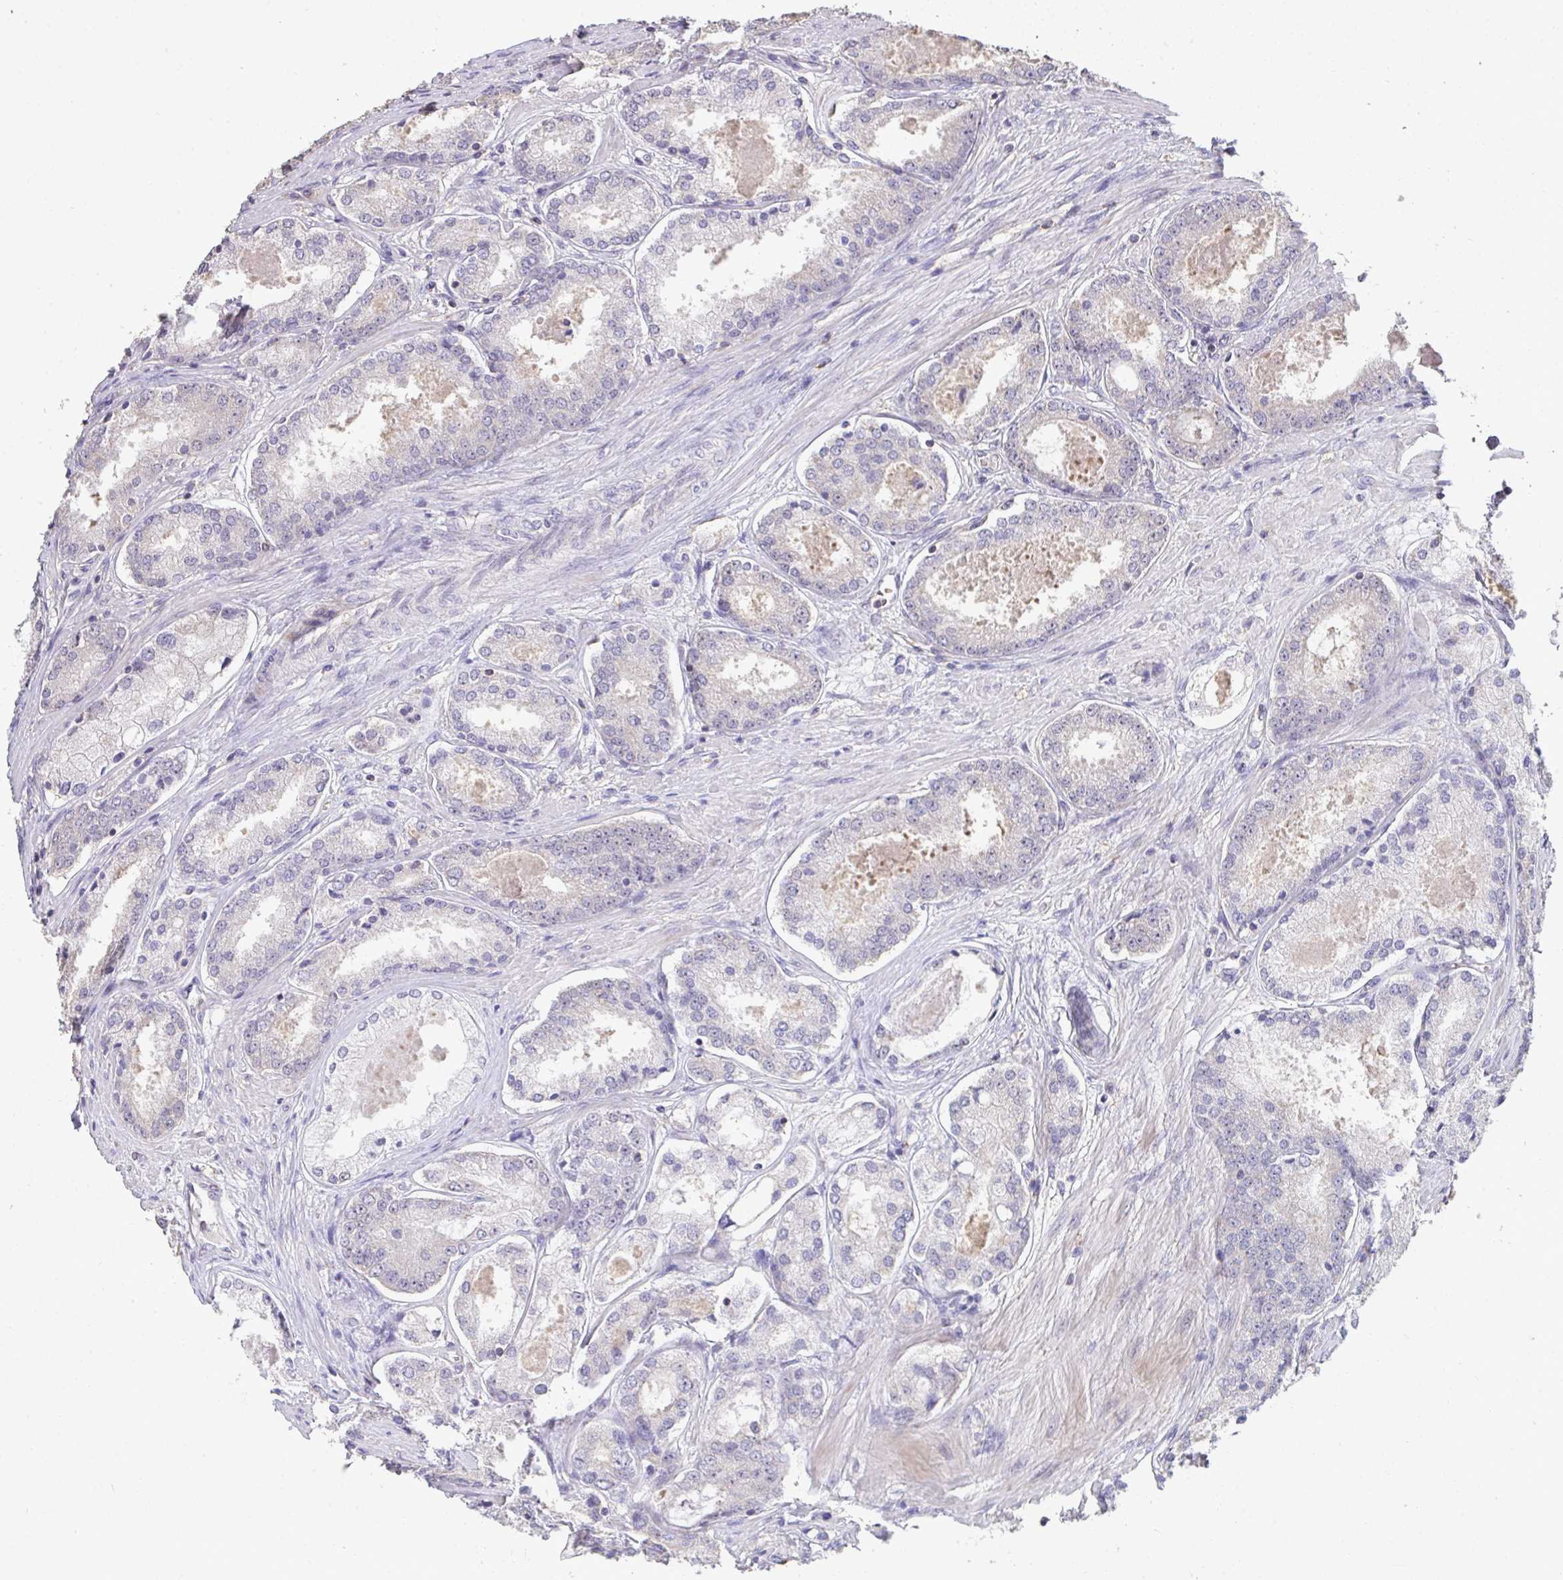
{"staining": {"intensity": "weak", "quantity": "<25%", "location": "nuclear"}, "tissue": "prostate cancer", "cell_type": "Tumor cells", "image_type": "cancer", "snomed": [{"axis": "morphology", "description": "Adenocarcinoma, Low grade"}, {"axis": "topography", "description": "Prostate"}], "caption": "Prostate cancer was stained to show a protein in brown. There is no significant staining in tumor cells. (DAB immunohistochemistry, high magnification).", "gene": "SENP3", "patient": {"sex": "male", "age": 68}}